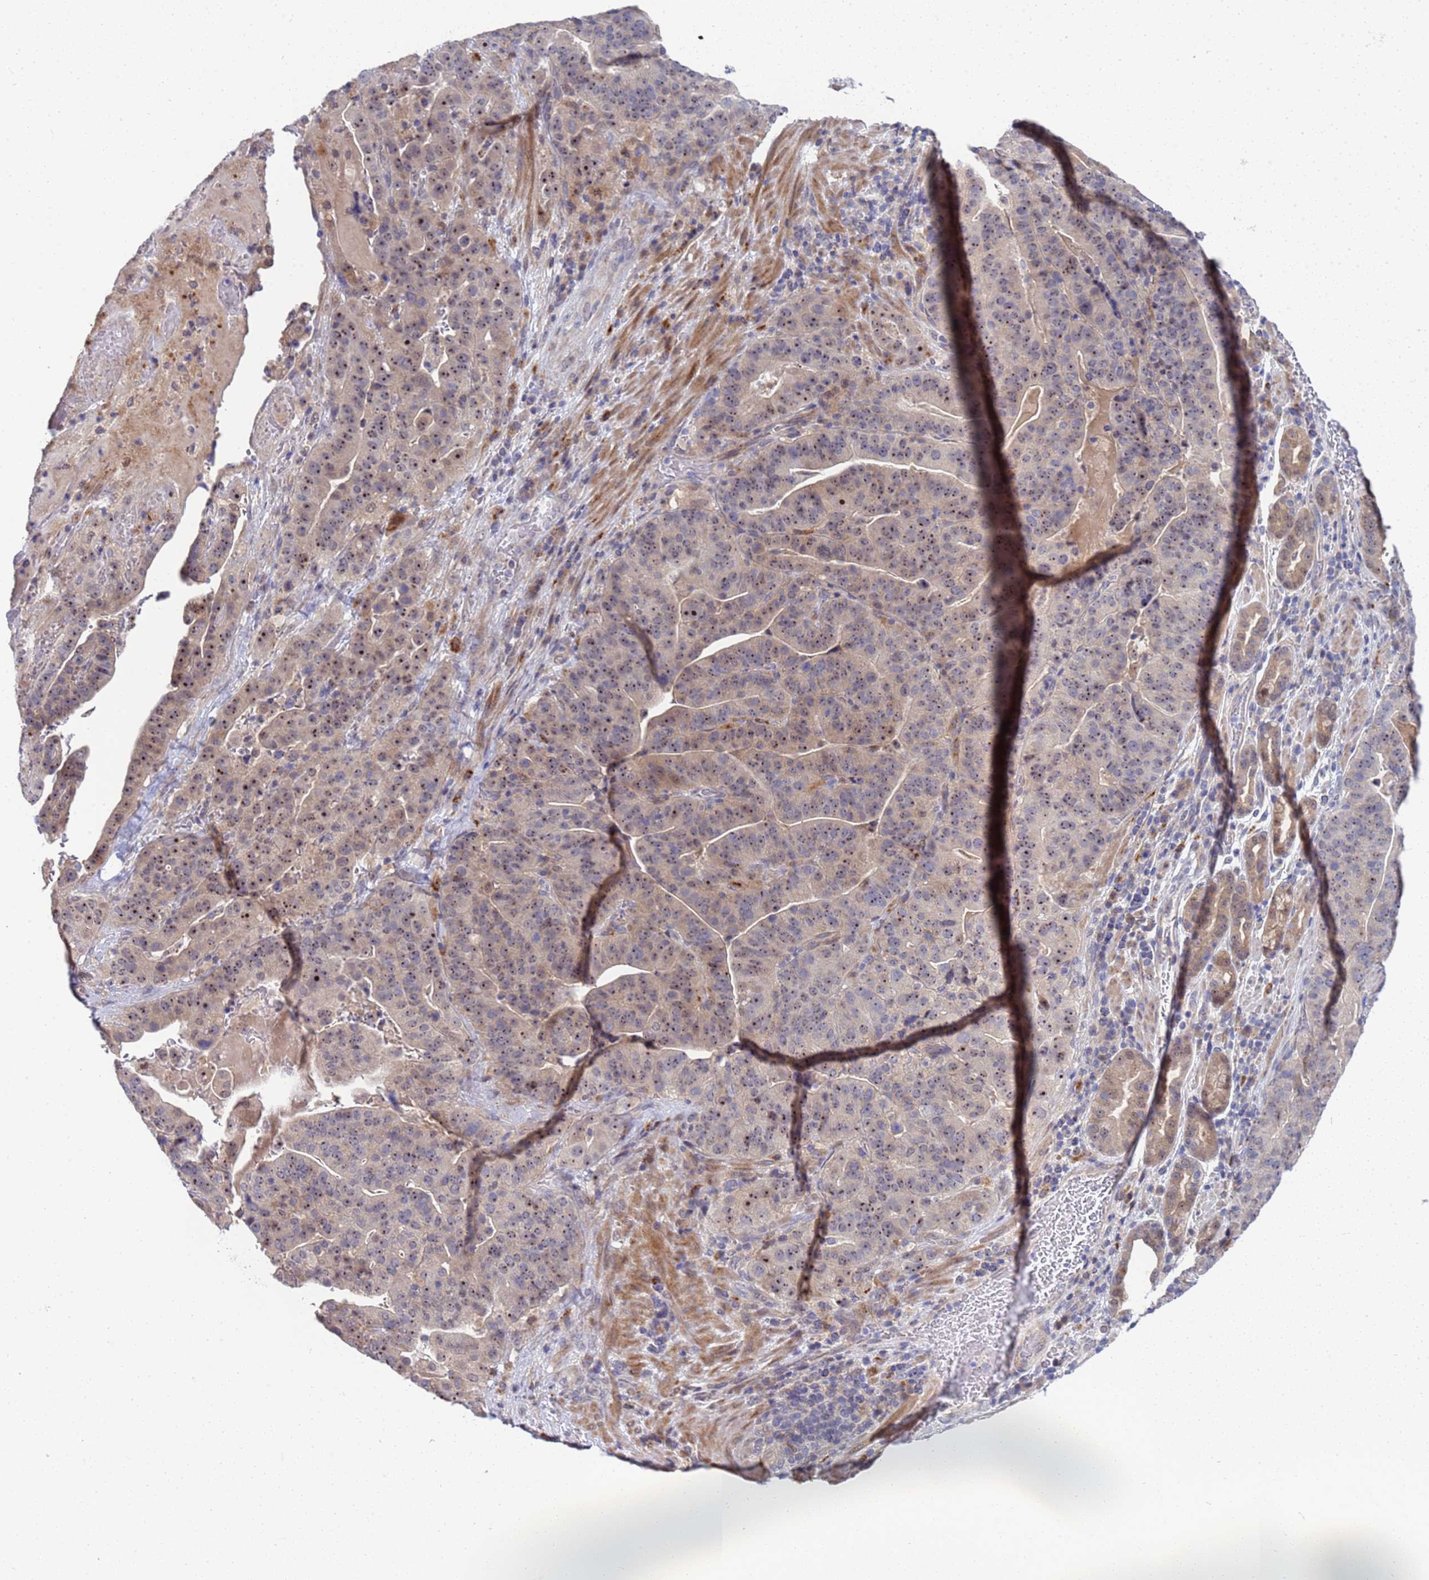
{"staining": {"intensity": "moderate", "quantity": "25%-75%", "location": "nuclear"}, "tissue": "stomach cancer", "cell_type": "Tumor cells", "image_type": "cancer", "snomed": [{"axis": "morphology", "description": "Adenocarcinoma, NOS"}, {"axis": "topography", "description": "Stomach"}], "caption": "Stomach cancer tissue shows moderate nuclear staining in approximately 25%-75% of tumor cells, visualized by immunohistochemistry.", "gene": "ENOSF1", "patient": {"sex": "male", "age": 48}}